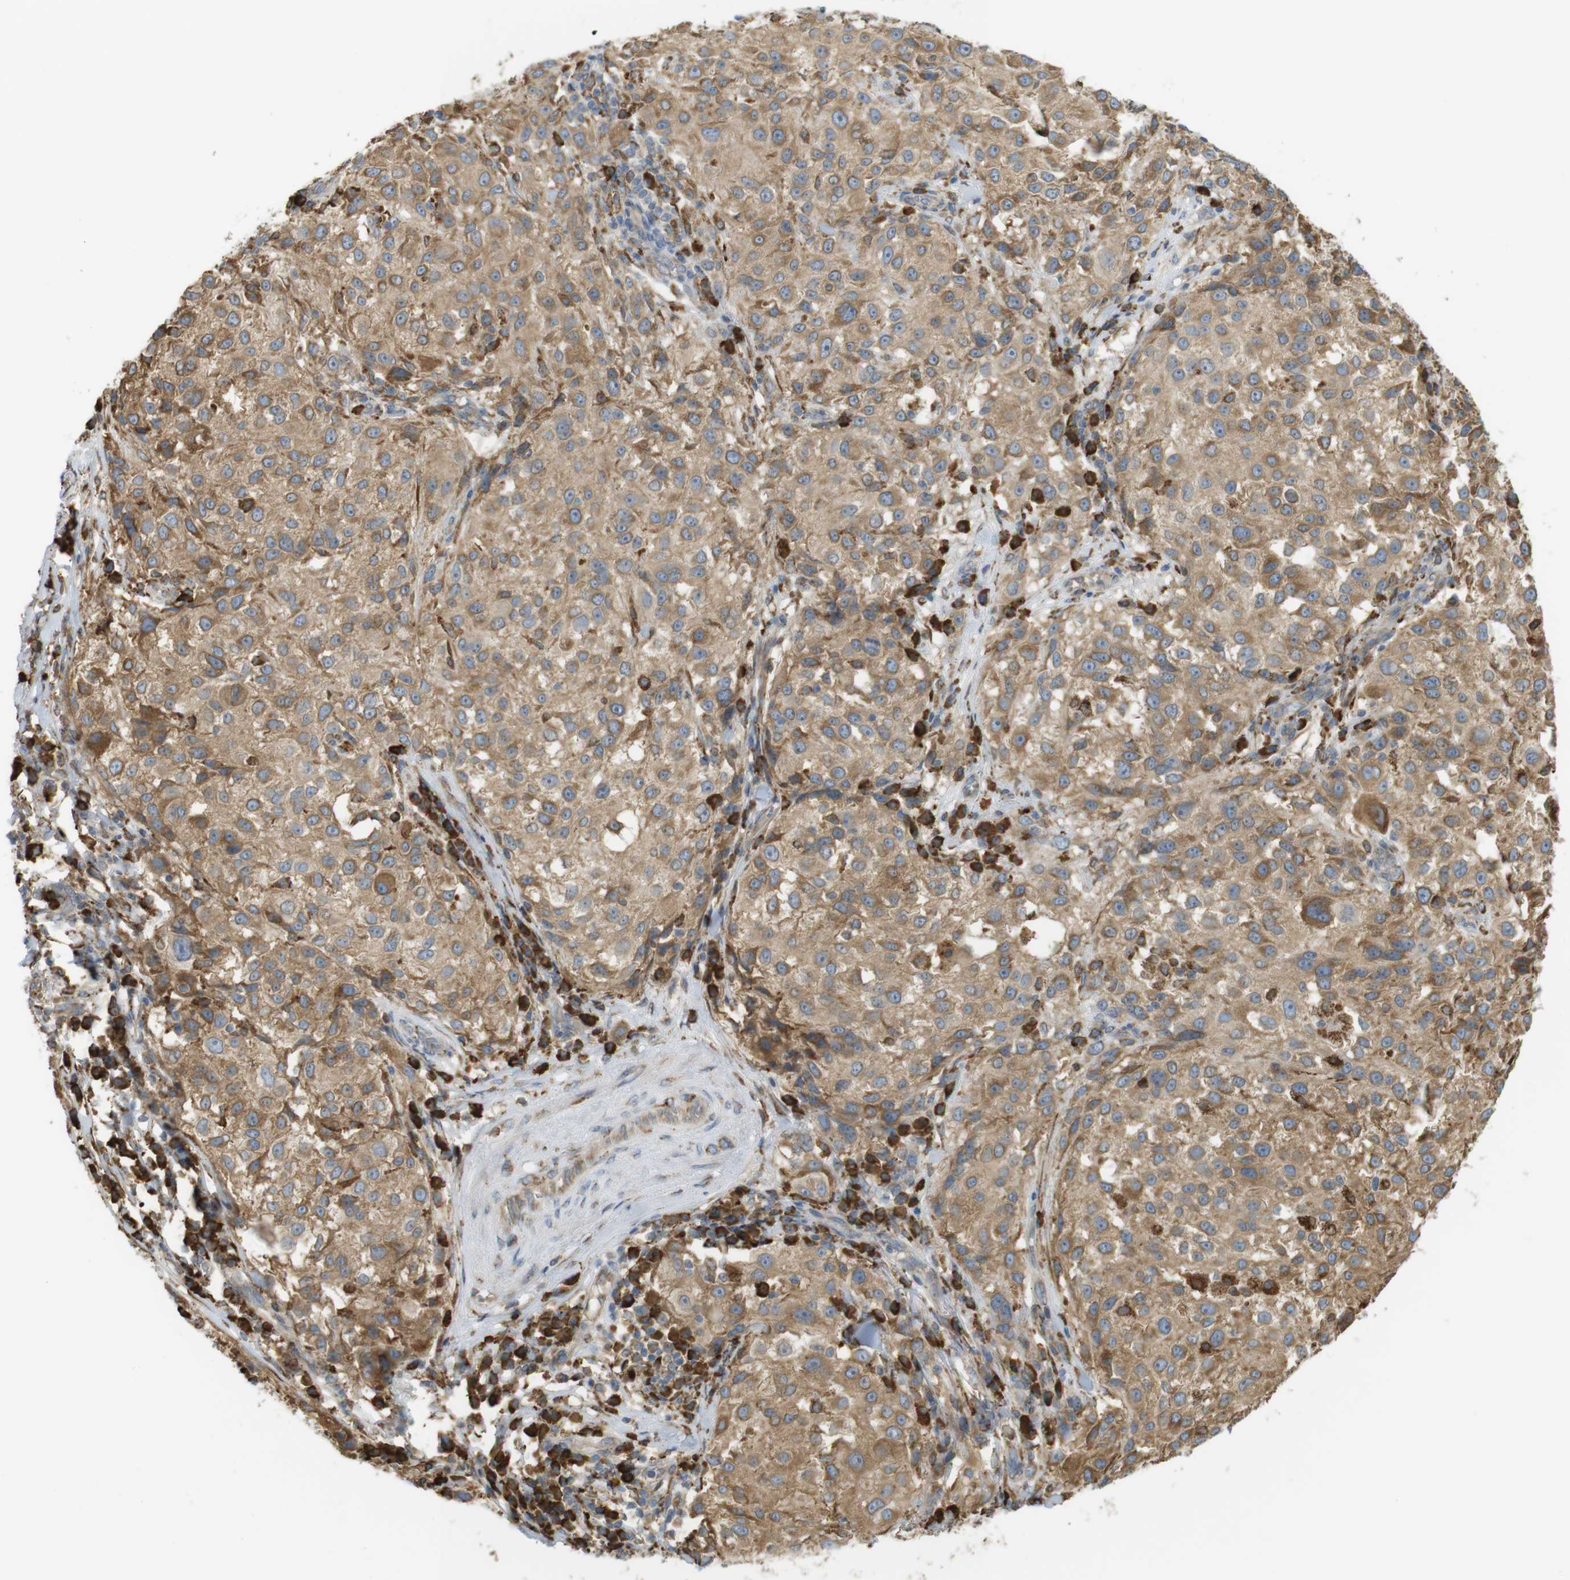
{"staining": {"intensity": "moderate", "quantity": ">75%", "location": "cytoplasmic/membranous"}, "tissue": "melanoma", "cell_type": "Tumor cells", "image_type": "cancer", "snomed": [{"axis": "morphology", "description": "Necrosis, NOS"}, {"axis": "morphology", "description": "Malignant melanoma, NOS"}, {"axis": "topography", "description": "Skin"}], "caption": "About >75% of tumor cells in melanoma demonstrate moderate cytoplasmic/membranous protein staining as visualized by brown immunohistochemical staining.", "gene": "MBOAT2", "patient": {"sex": "female", "age": 87}}